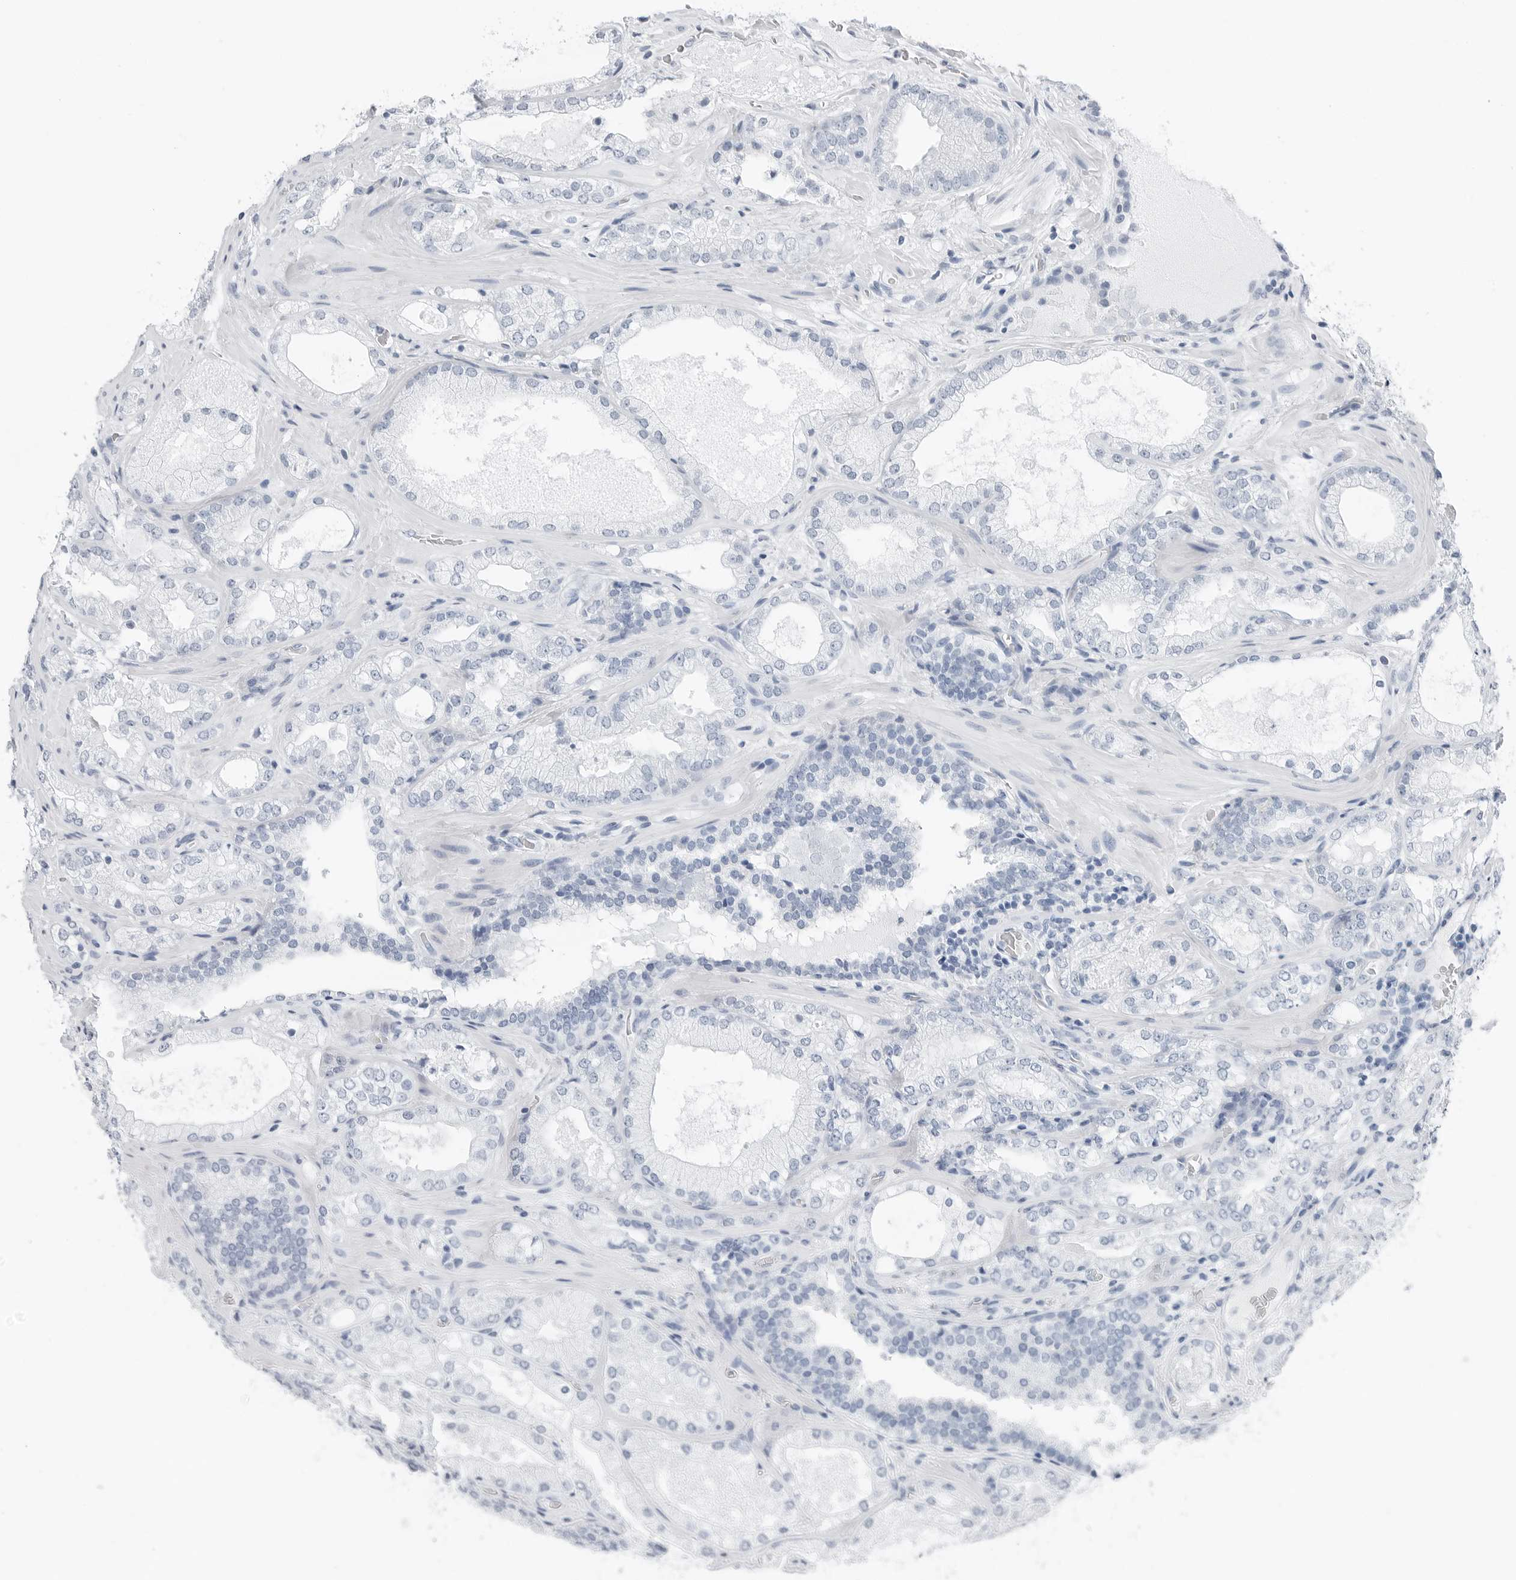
{"staining": {"intensity": "negative", "quantity": "none", "location": "none"}, "tissue": "prostate cancer", "cell_type": "Tumor cells", "image_type": "cancer", "snomed": [{"axis": "morphology", "description": "Adenocarcinoma, High grade"}, {"axis": "topography", "description": "Prostate"}], "caption": "Prostate cancer was stained to show a protein in brown. There is no significant positivity in tumor cells.", "gene": "SLPI", "patient": {"sex": "male", "age": 58}}